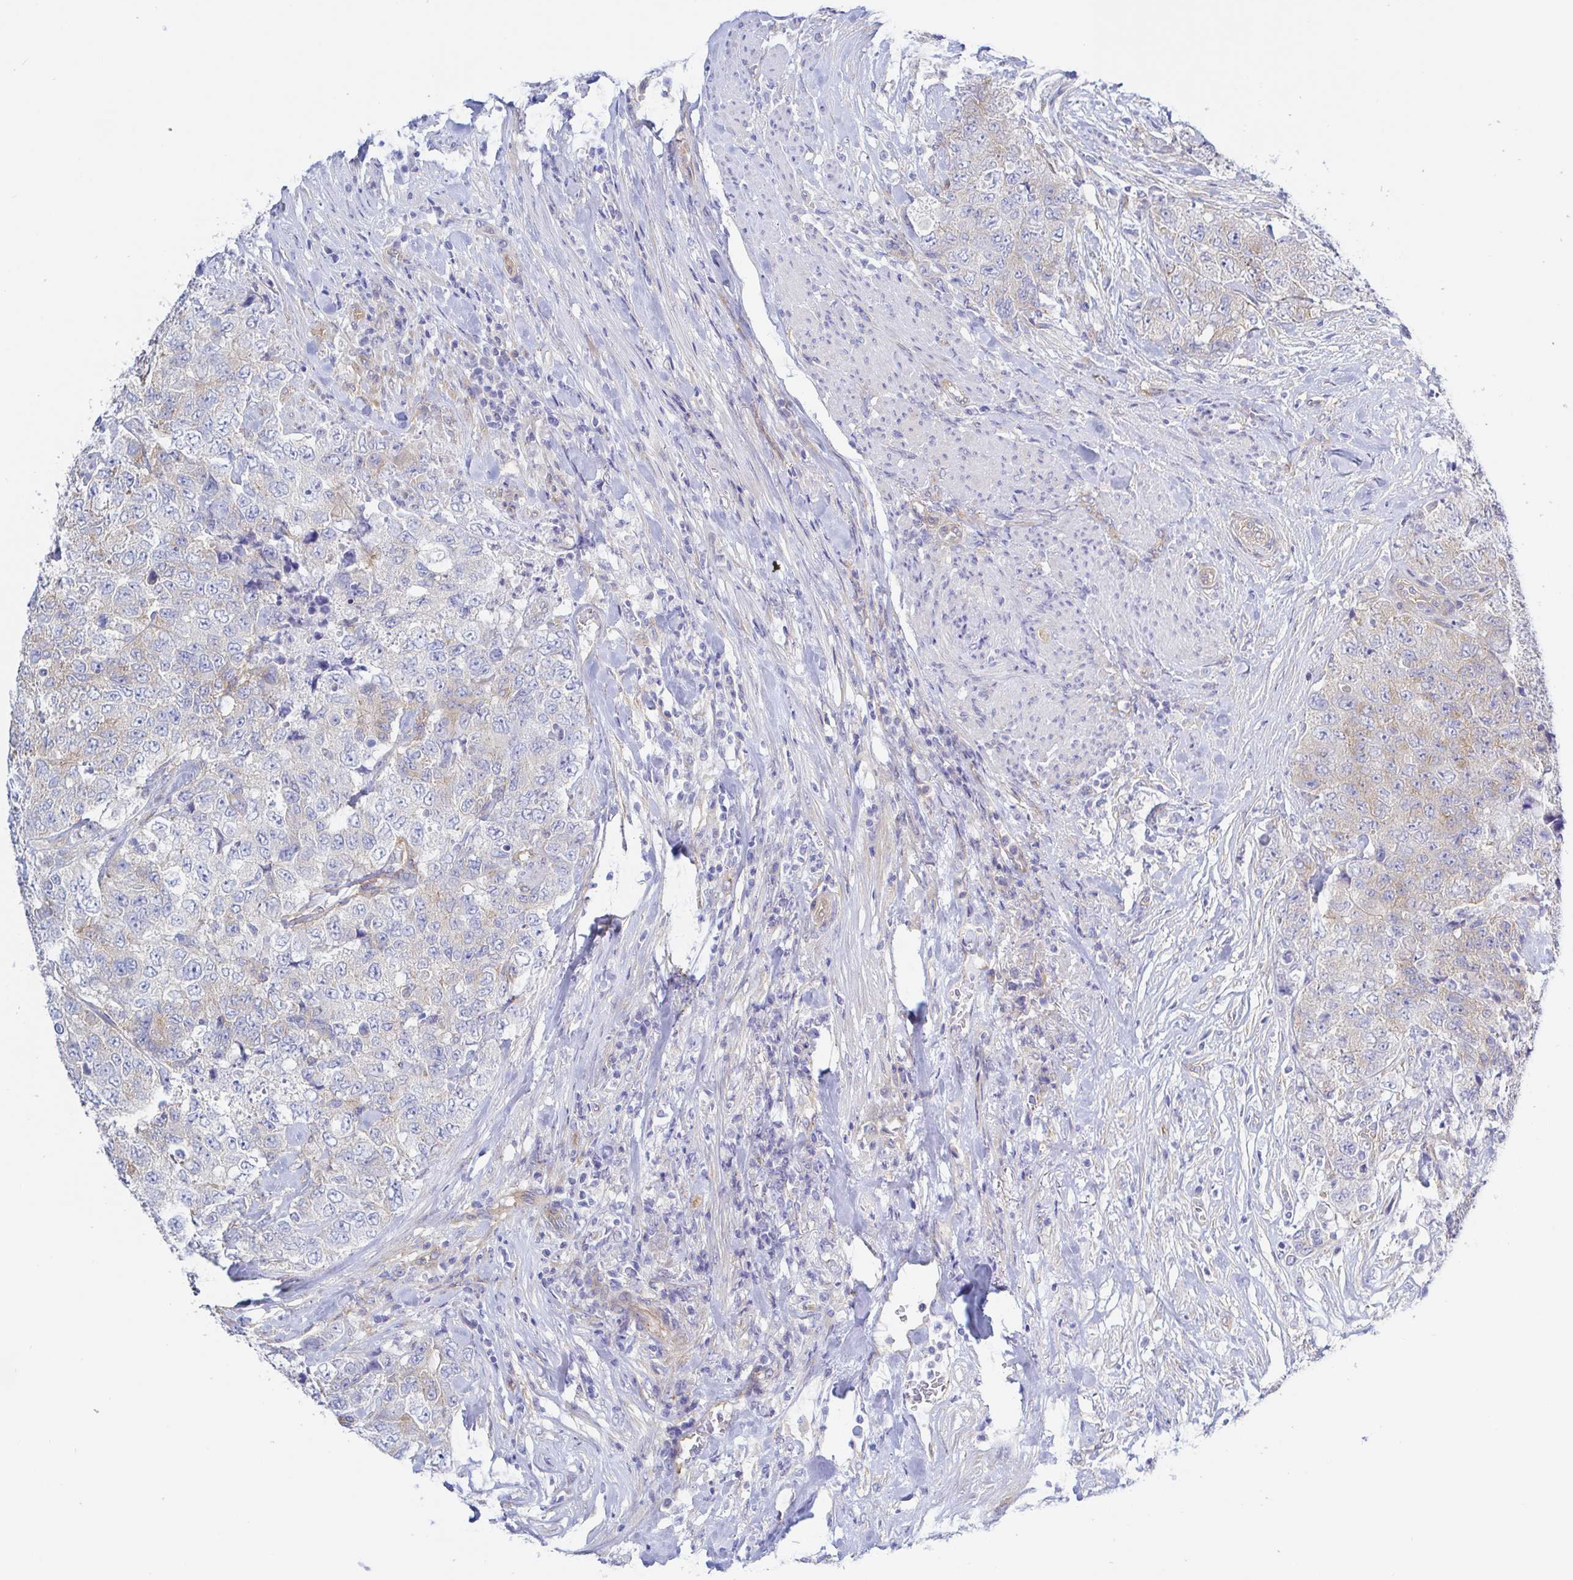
{"staining": {"intensity": "weak", "quantity": "25%-75%", "location": "cytoplasmic/membranous"}, "tissue": "urothelial cancer", "cell_type": "Tumor cells", "image_type": "cancer", "snomed": [{"axis": "morphology", "description": "Urothelial carcinoma, High grade"}, {"axis": "topography", "description": "Urinary bladder"}], "caption": "DAB immunohistochemical staining of urothelial cancer exhibits weak cytoplasmic/membranous protein staining in approximately 25%-75% of tumor cells. Nuclei are stained in blue.", "gene": "ARL4D", "patient": {"sex": "female", "age": 78}}